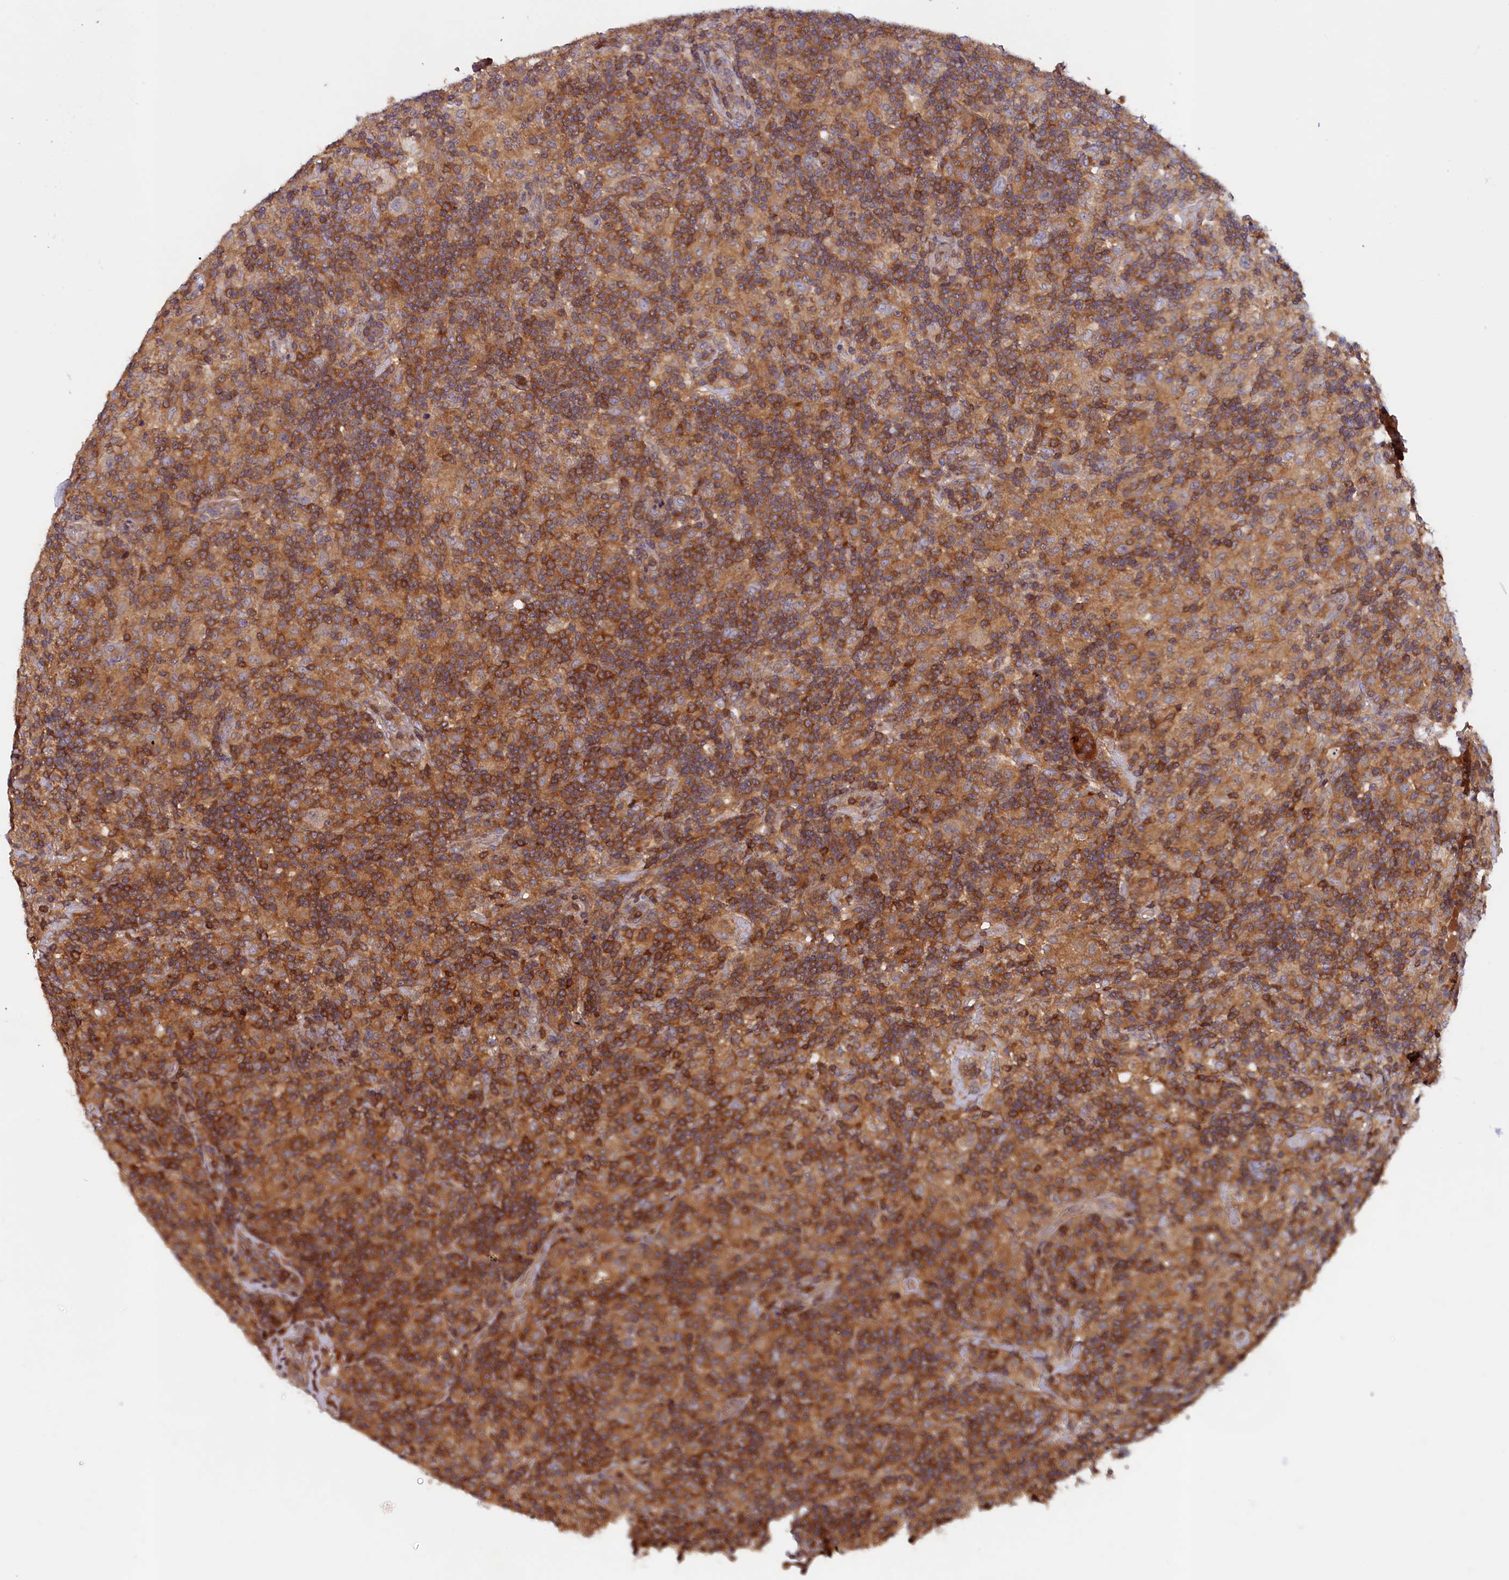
{"staining": {"intensity": "weak", "quantity": "<25%", "location": "cytoplasmic/membranous"}, "tissue": "lymphoma", "cell_type": "Tumor cells", "image_type": "cancer", "snomed": [{"axis": "morphology", "description": "Hodgkin's disease, NOS"}, {"axis": "topography", "description": "Lymph node"}], "caption": "A high-resolution image shows IHC staining of Hodgkin's disease, which demonstrates no significant staining in tumor cells.", "gene": "DUOXA1", "patient": {"sex": "male", "age": 70}}